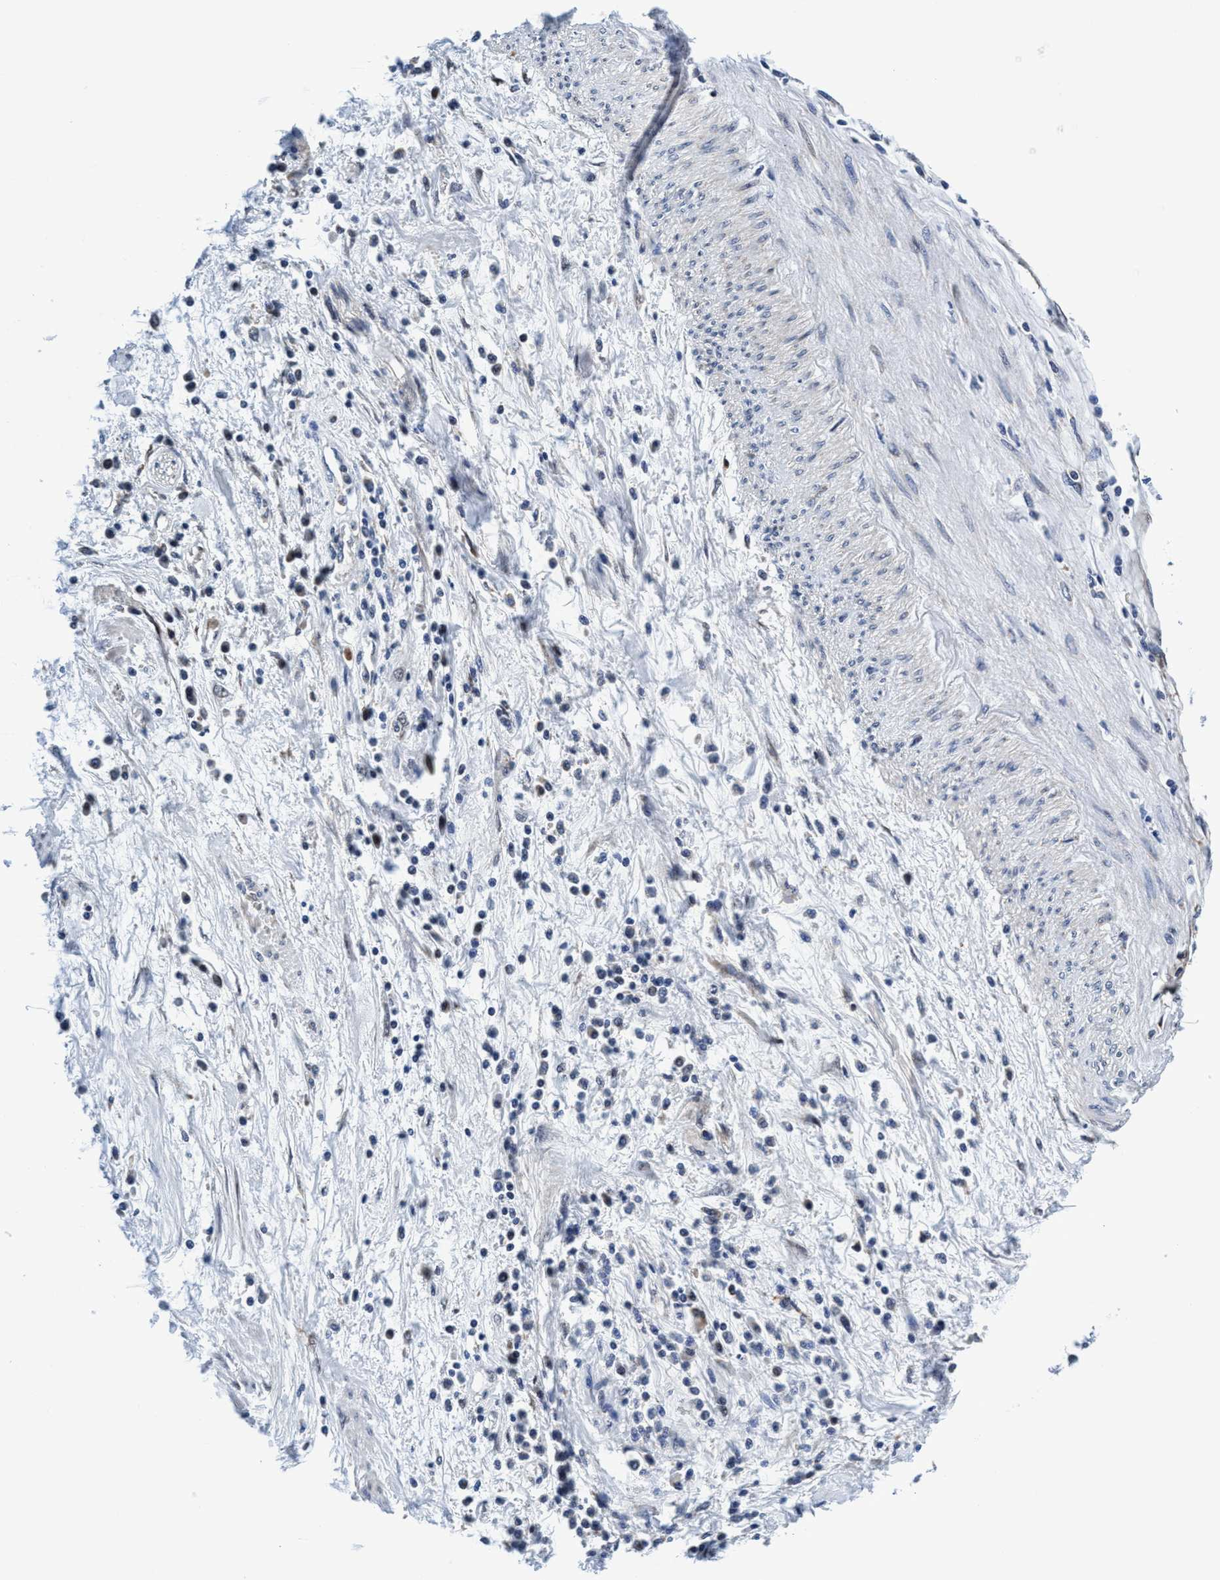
{"staining": {"intensity": "negative", "quantity": "none", "location": "none"}, "tissue": "cervical cancer", "cell_type": "Tumor cells", "image_type": "cancer", "snomed": [{"axis": "morphology", "description": "Squamous cell carcinoma, NOS"}, {"axis": "topography", "description": "Cervix"}], "caption": "High magnification brightfield microscopy of cervical squamous cell carcinoma stained with DAB (brown) and counterstained with hematoxylin (blue): tumor cells show no significant expression.", "gene": "AGAP2", "patient": {"sex": "female", "age": 57}}